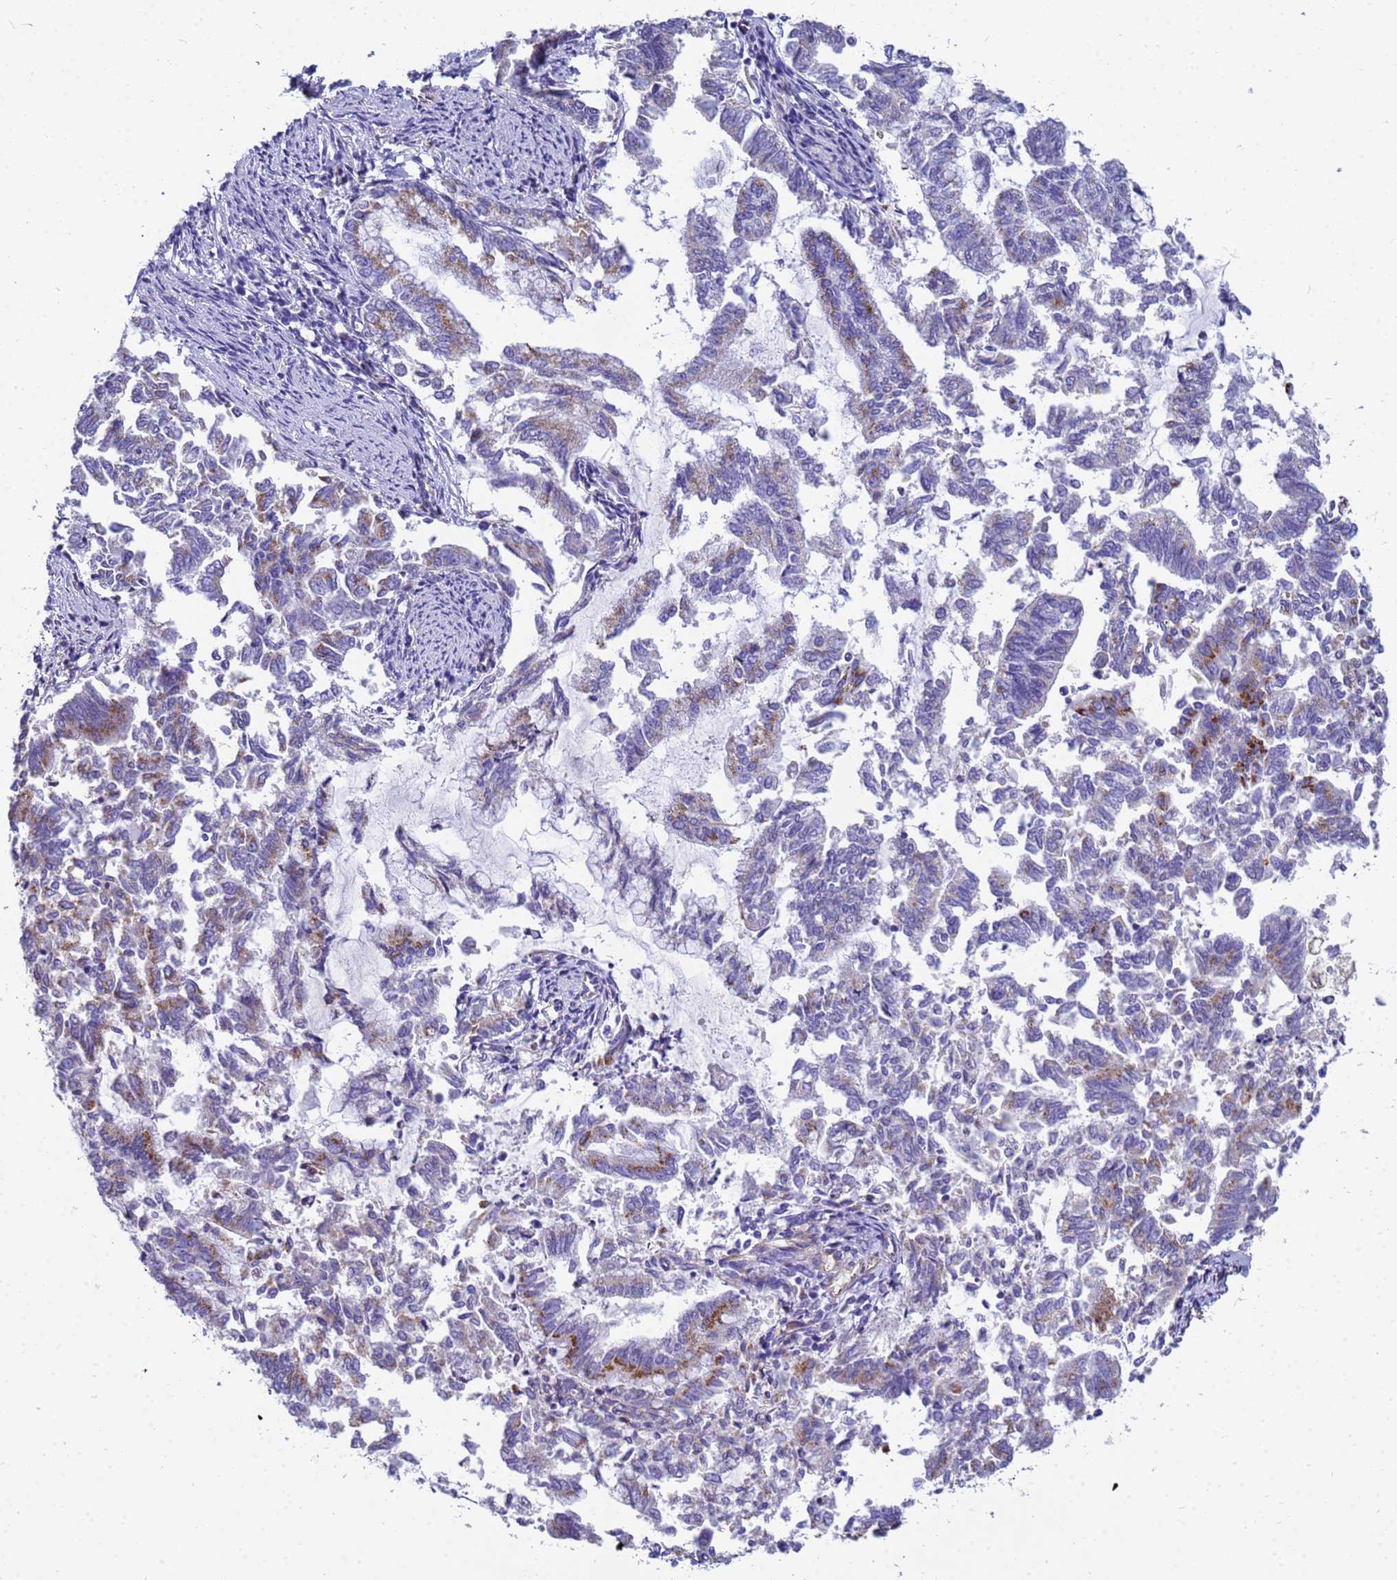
{"staining": {"intensity": "moderate", "quantity": "<25%", "location": "cytoplasmic/membranous"}, "tissue": "endometrial cancer", "cell_type": "Tumor cells", "image_type": "cancer", "snomed": [{"axis": "morphology", "description": "Adenocarcinoma, NOS"}, {"axis": "topography", "description": "Endometrium"}], "caption": "Endometrial cancer (adenocarcinoma) tissue shows moderate cytoplasmic/membranous expression in about <25% of tumor cells, visualized by immunohistochemistry. Immunohistochemistry (ihc) stains the protein of interest in brown and the nuclei are stained blue.", "gene": "UBXN2B", "patient": {"sex": "female", "age": 79}}